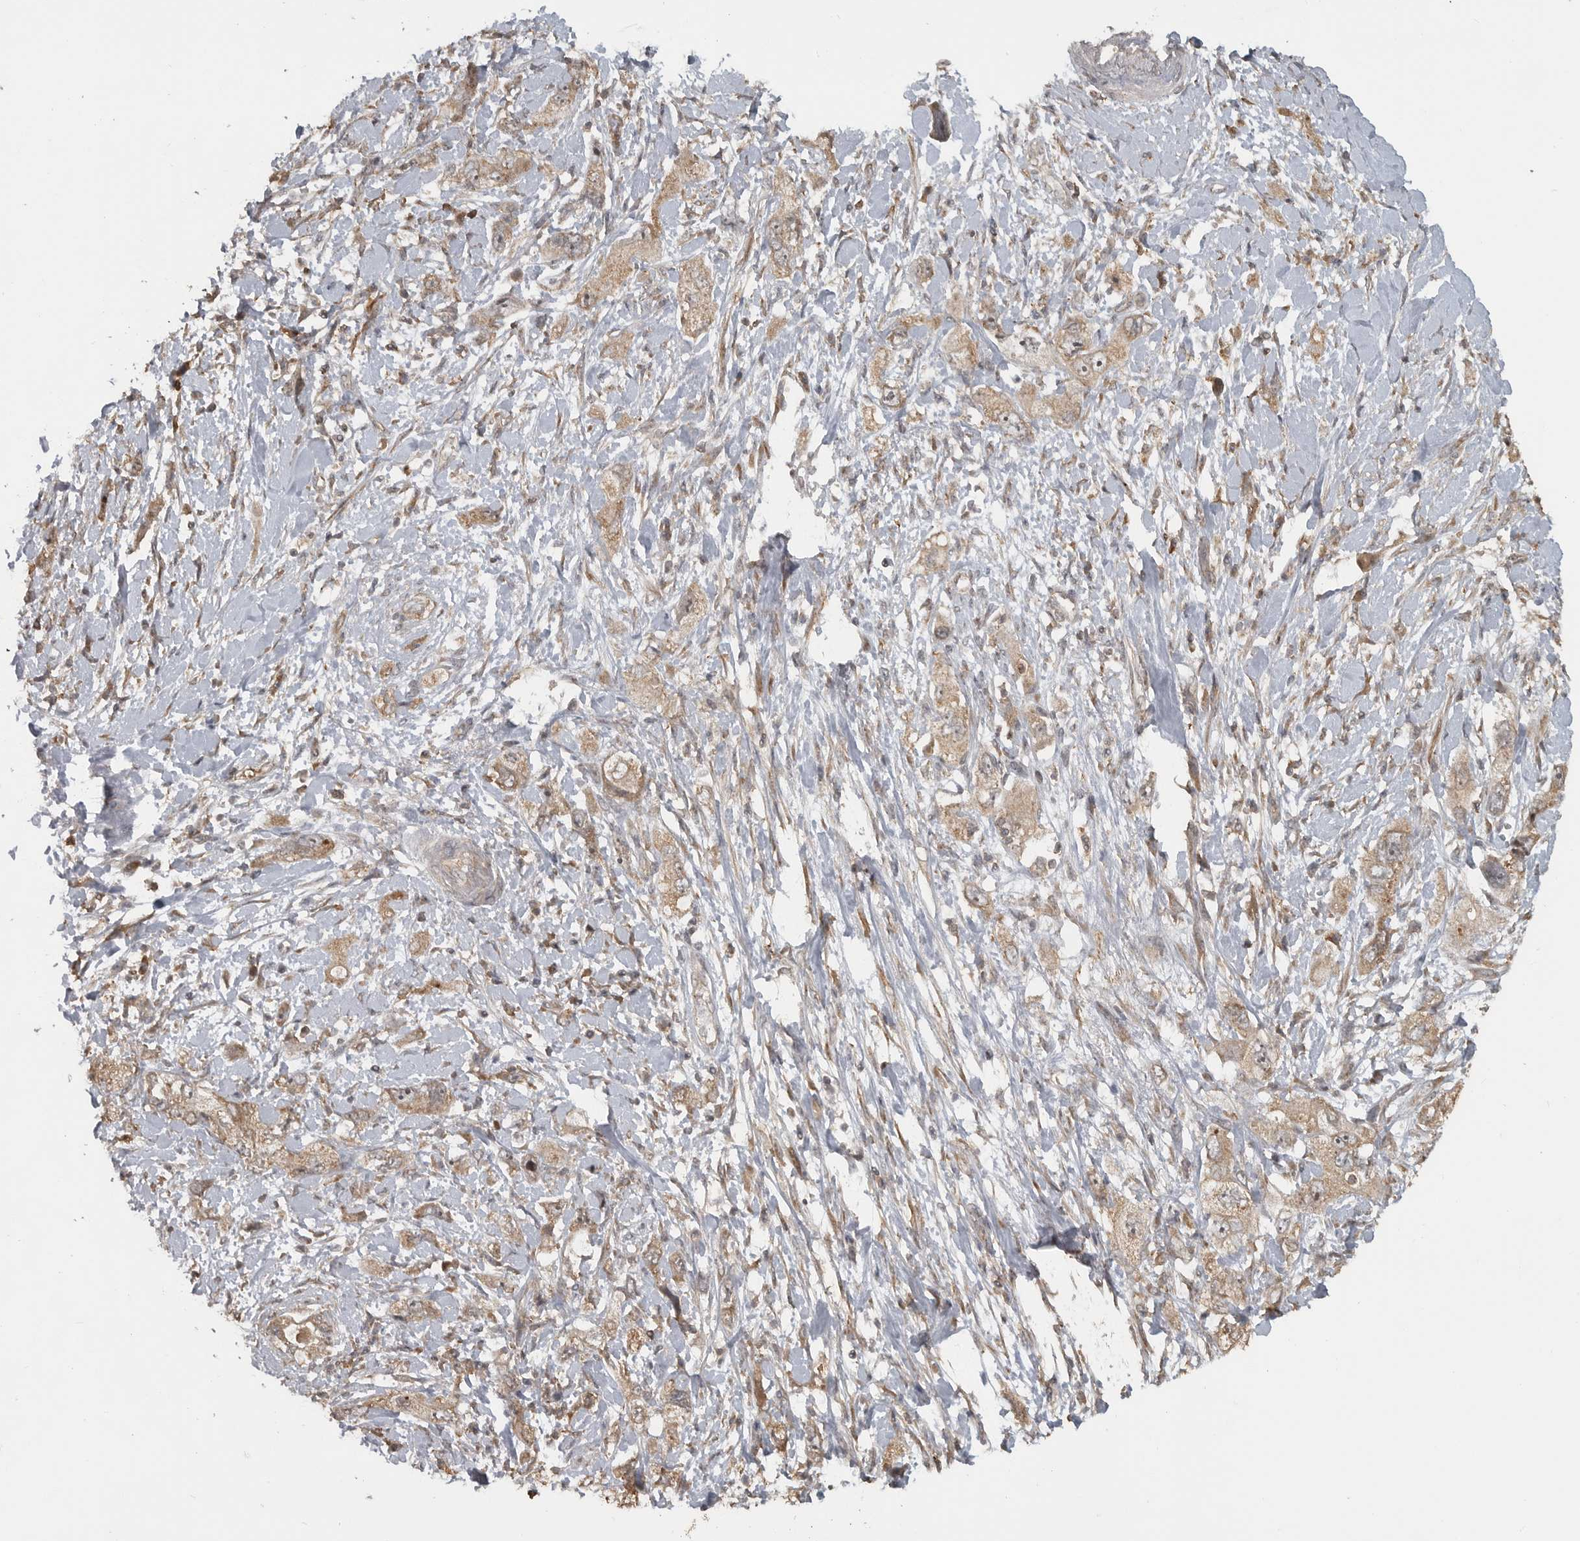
{"staining": {"intensity": "weak", "quantity": ">75%", "location": "cytoplasmic/membranous"}, "tissue": "pancreatic cancer", "cell_type": "Tumor cells", "image_type": "cancer", "snomed": [{"axis": "morphology", "description": "Adenocarcinoma, NOS"}, {"axis": "topography", "description": "Pancreas"}], "caption": "Immunohistochemical staining of adenocarcinoma (pancreatic) demonstrates weak cytoplasmic/membranous protein staining in about >75% of tumor cells.", "gene": "LLGL1", "patient": {"sex": "female", "age": 73}}